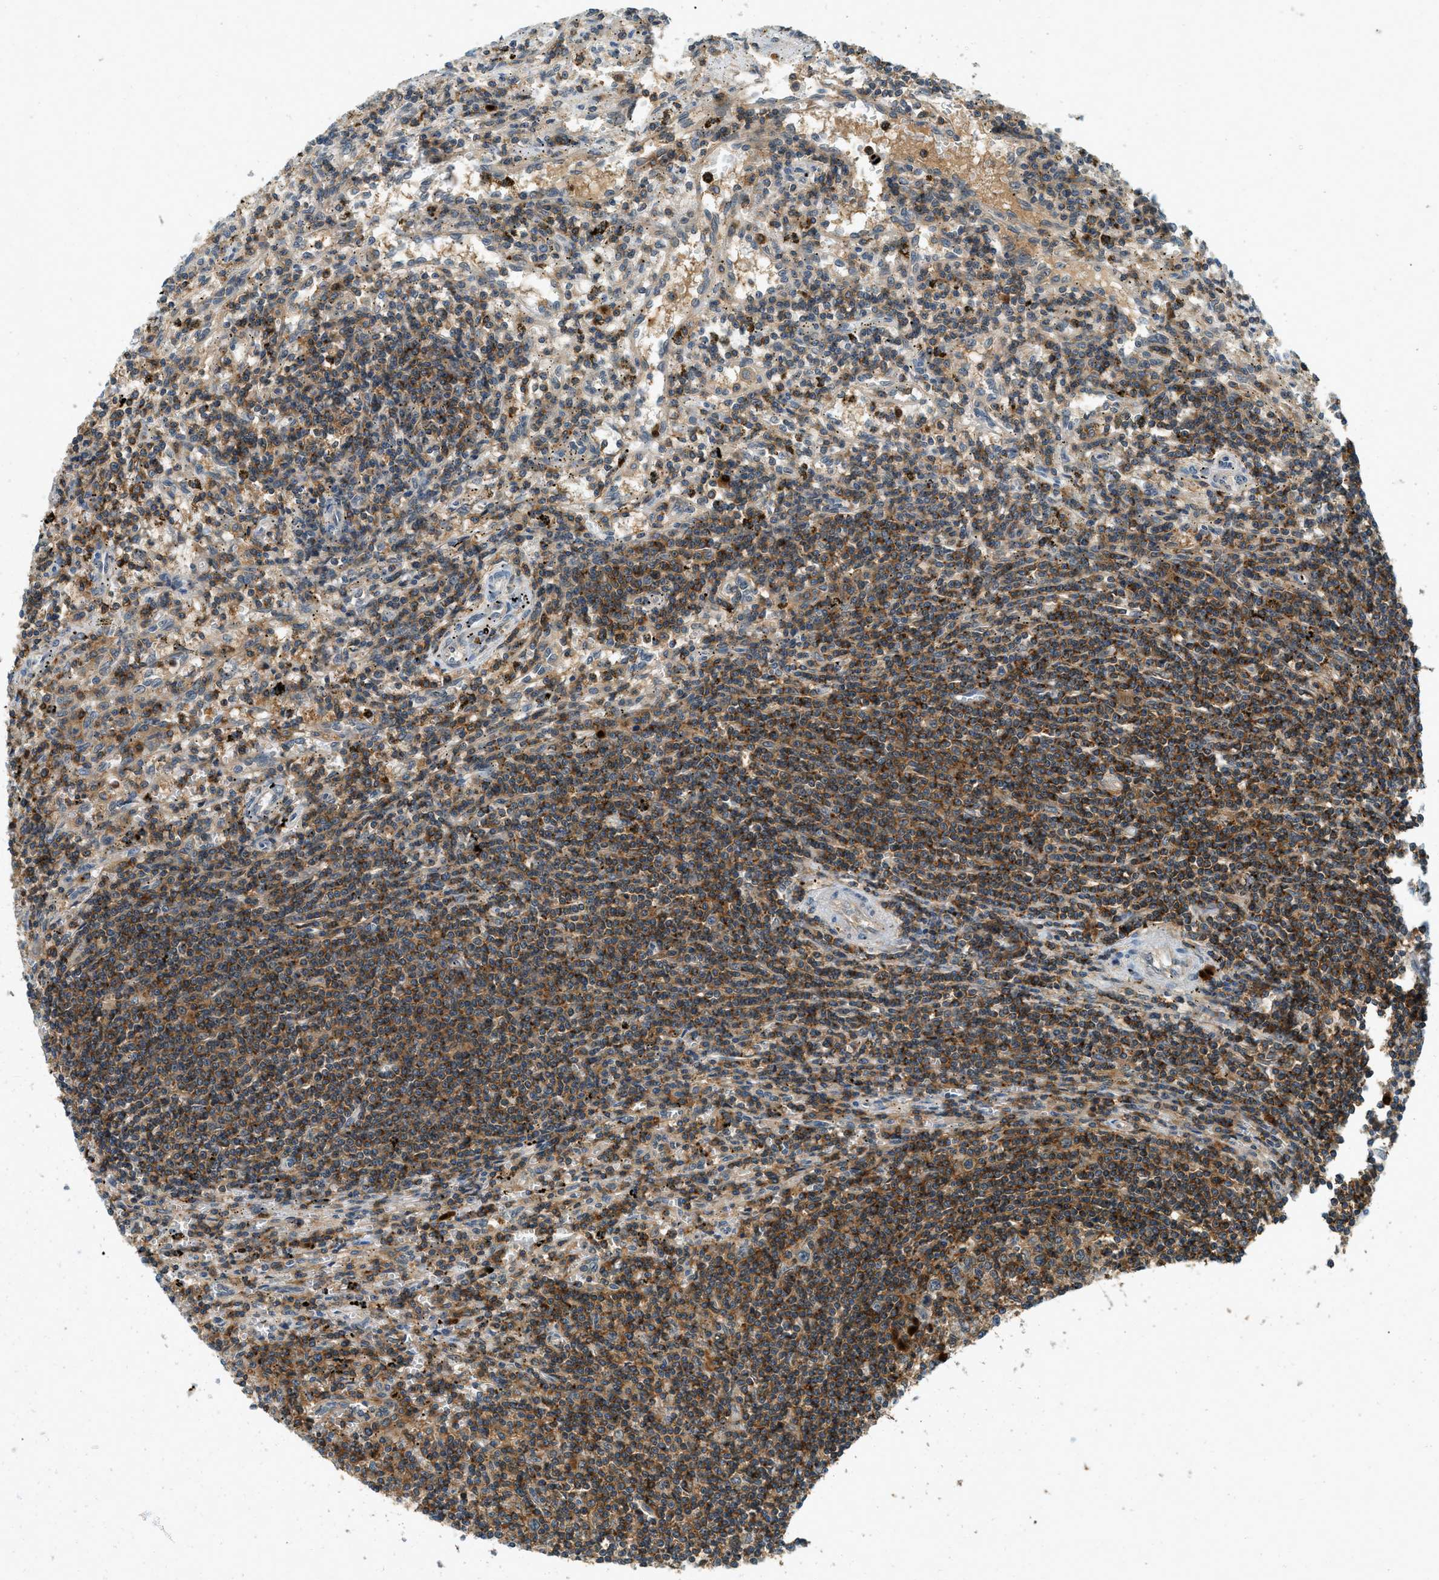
{"staining": {"intensity": "moderate", "quantity": ">75%", "location": "cytoplasmic/membranous"}, "tissue": "lymphoma", "cell_type": "Tumor cells", "image_type": "cancer", "snomed": [{"axis": "morphology", "description": "Malignant lymphoma, non-Hodgkin's type, Low grade"}, {"axis": "topography", "description": "Spleen"}], "caption": "A medium amount of moderate cytoplasmic/membranous positivity is seen in approximately >75% of tumor cells in low-grade malignant lymphoma, non-Hodgkin's type tissue.", "gene": "GMPPB", "patient": {"sex": "male", "age": 76}}